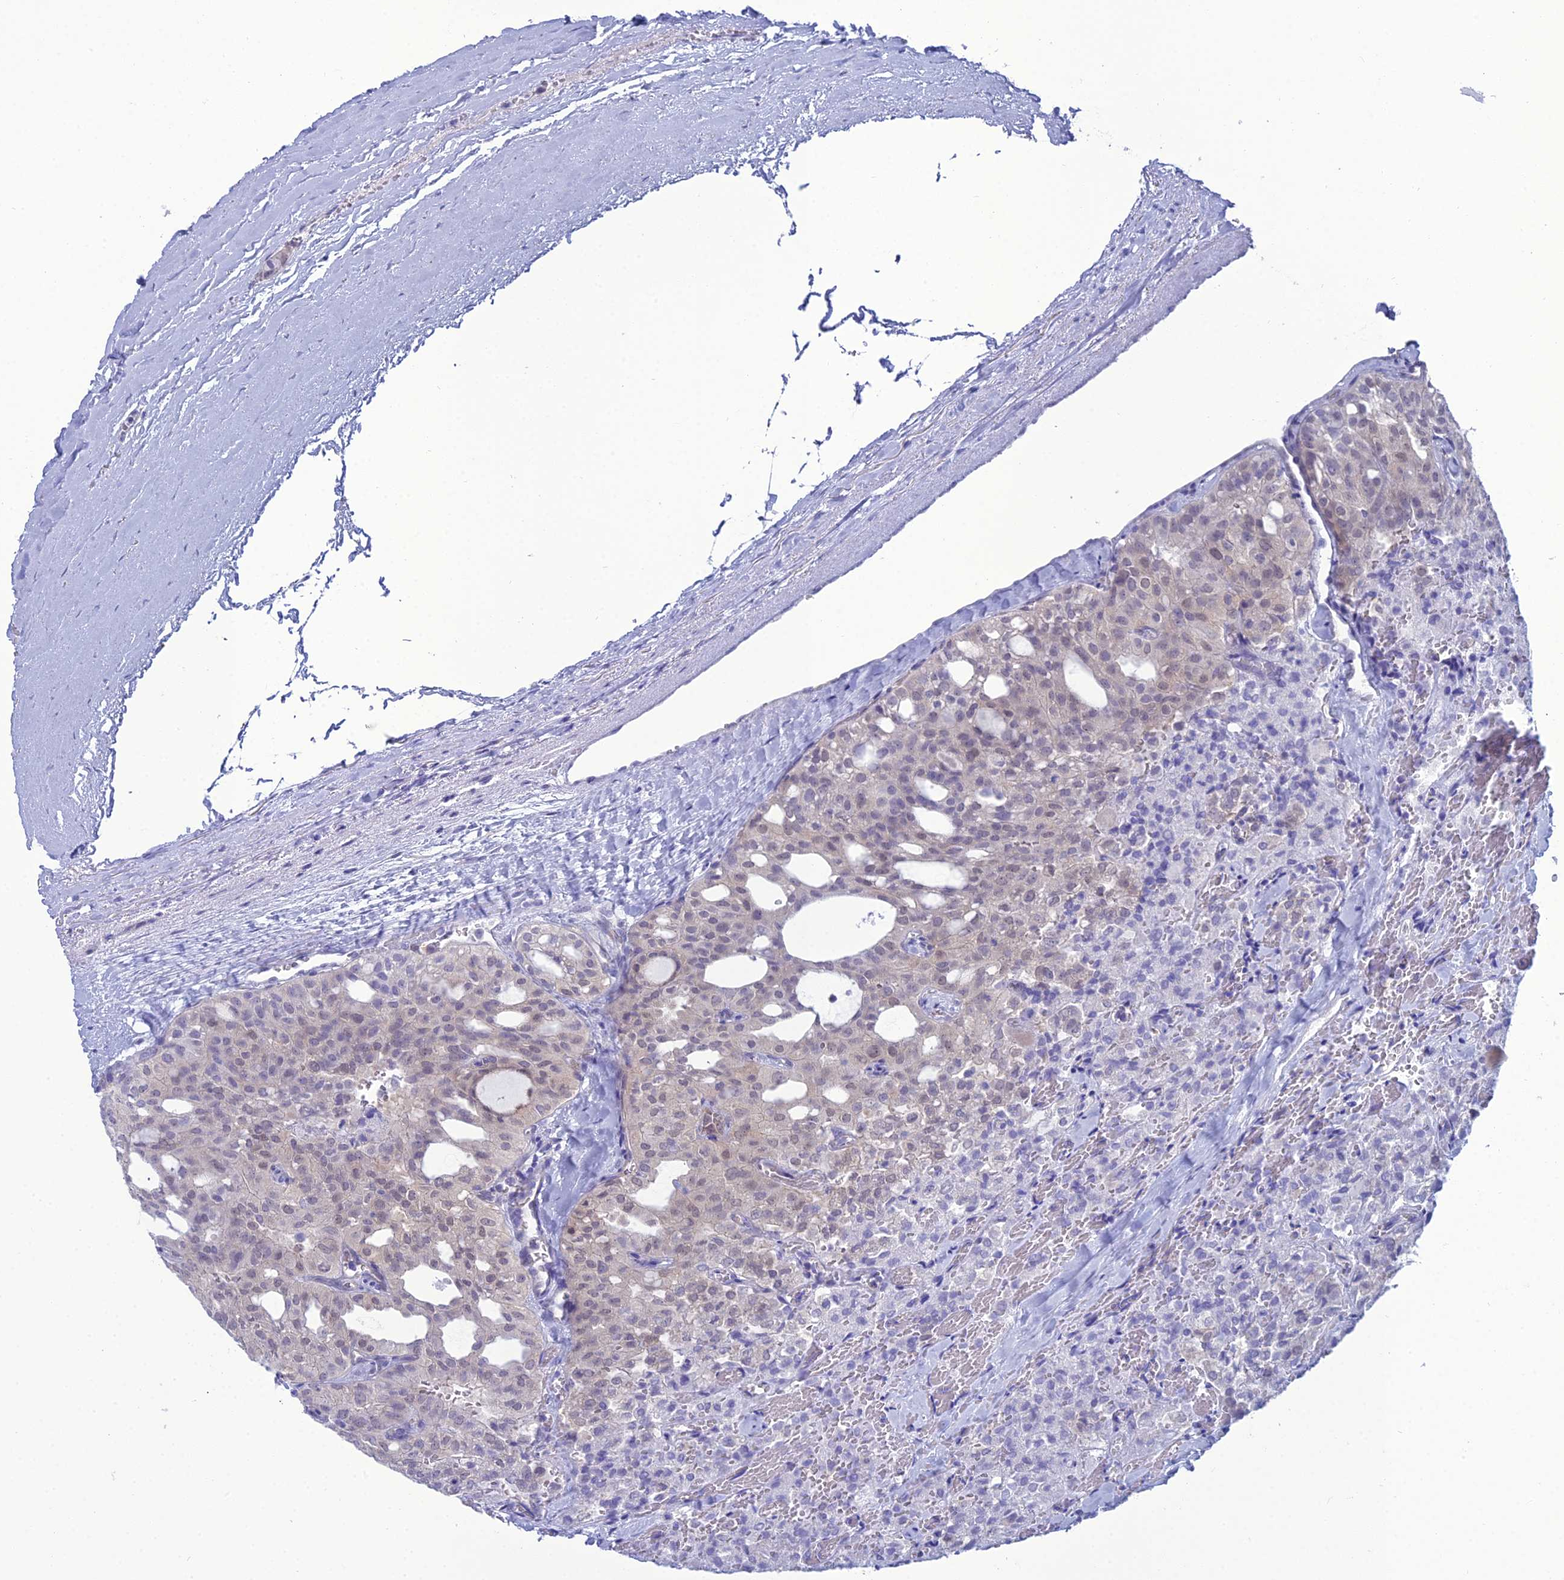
{"staining": {"intensity": "negative", "quantity": "none", "location": "none"}, "tissue": "thyroid cancer", "cell_type": "Tumor cells", "image_type": "cancer", "snomed": [{"axis": "morphology", "description": "Follicular adenoma carcinoma, NOS"}, {"axis": "topography", "description": "Thyroid gland"}], "caption": "Tumor cells show no significant protein staining in thyroid cancer (follicular adenoma carcinoma).", "gene": "GNPNAT1", "patient": {"sex": "male", "age": 75}}